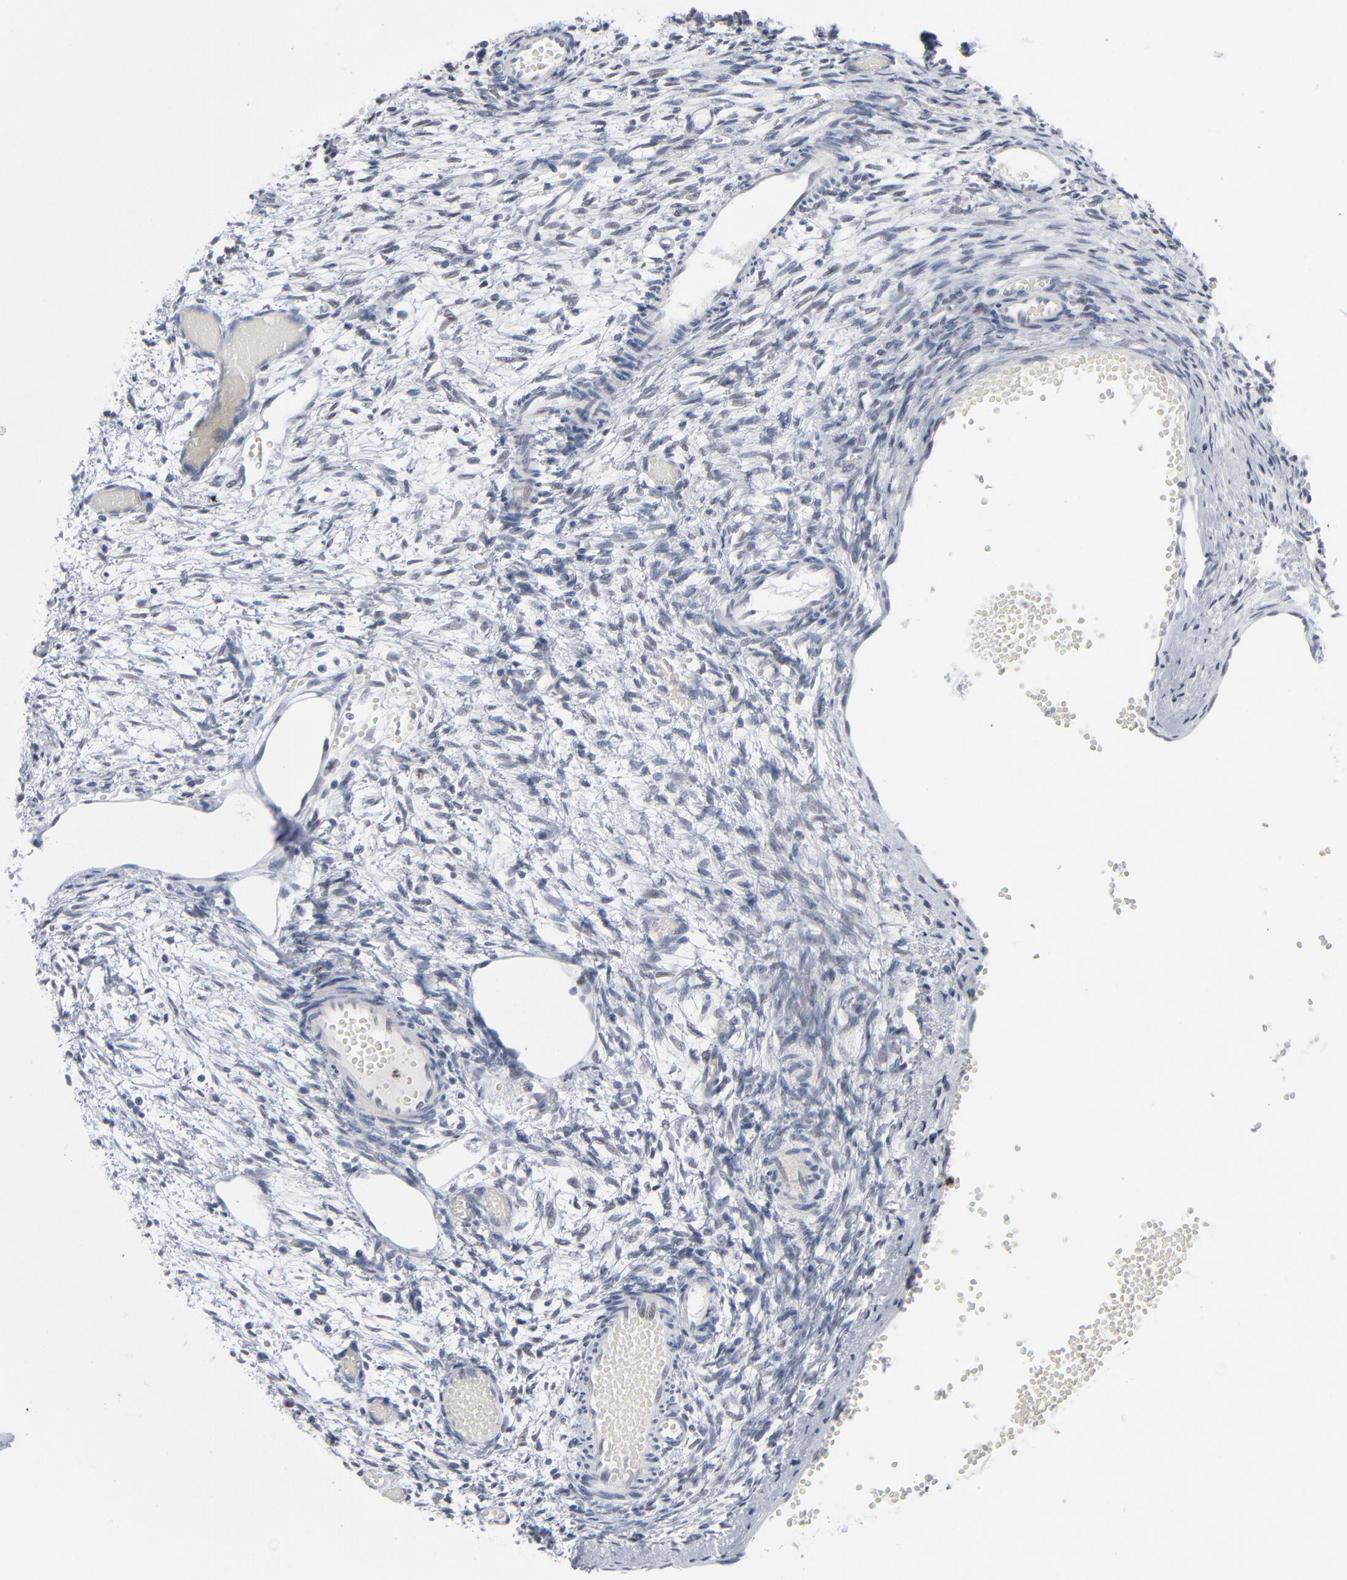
{"staining": {"intensity": "negative", "quantity": "none", "location": "none"}, "tissue": "ovary", "cell_type": "Follicle cells", "image_type": "normal", "snomed": [{"axis": "morphology", "description": "Normal tissue, NOS"}, {"axis": "topography", "description": "Ovary"}], "caption": "This is an immunohistochemistry image of benign ovary. There is no positivity in follicle cells.", "gene": "FOXN2", "patient": {"sex": "female", "age": 35}}